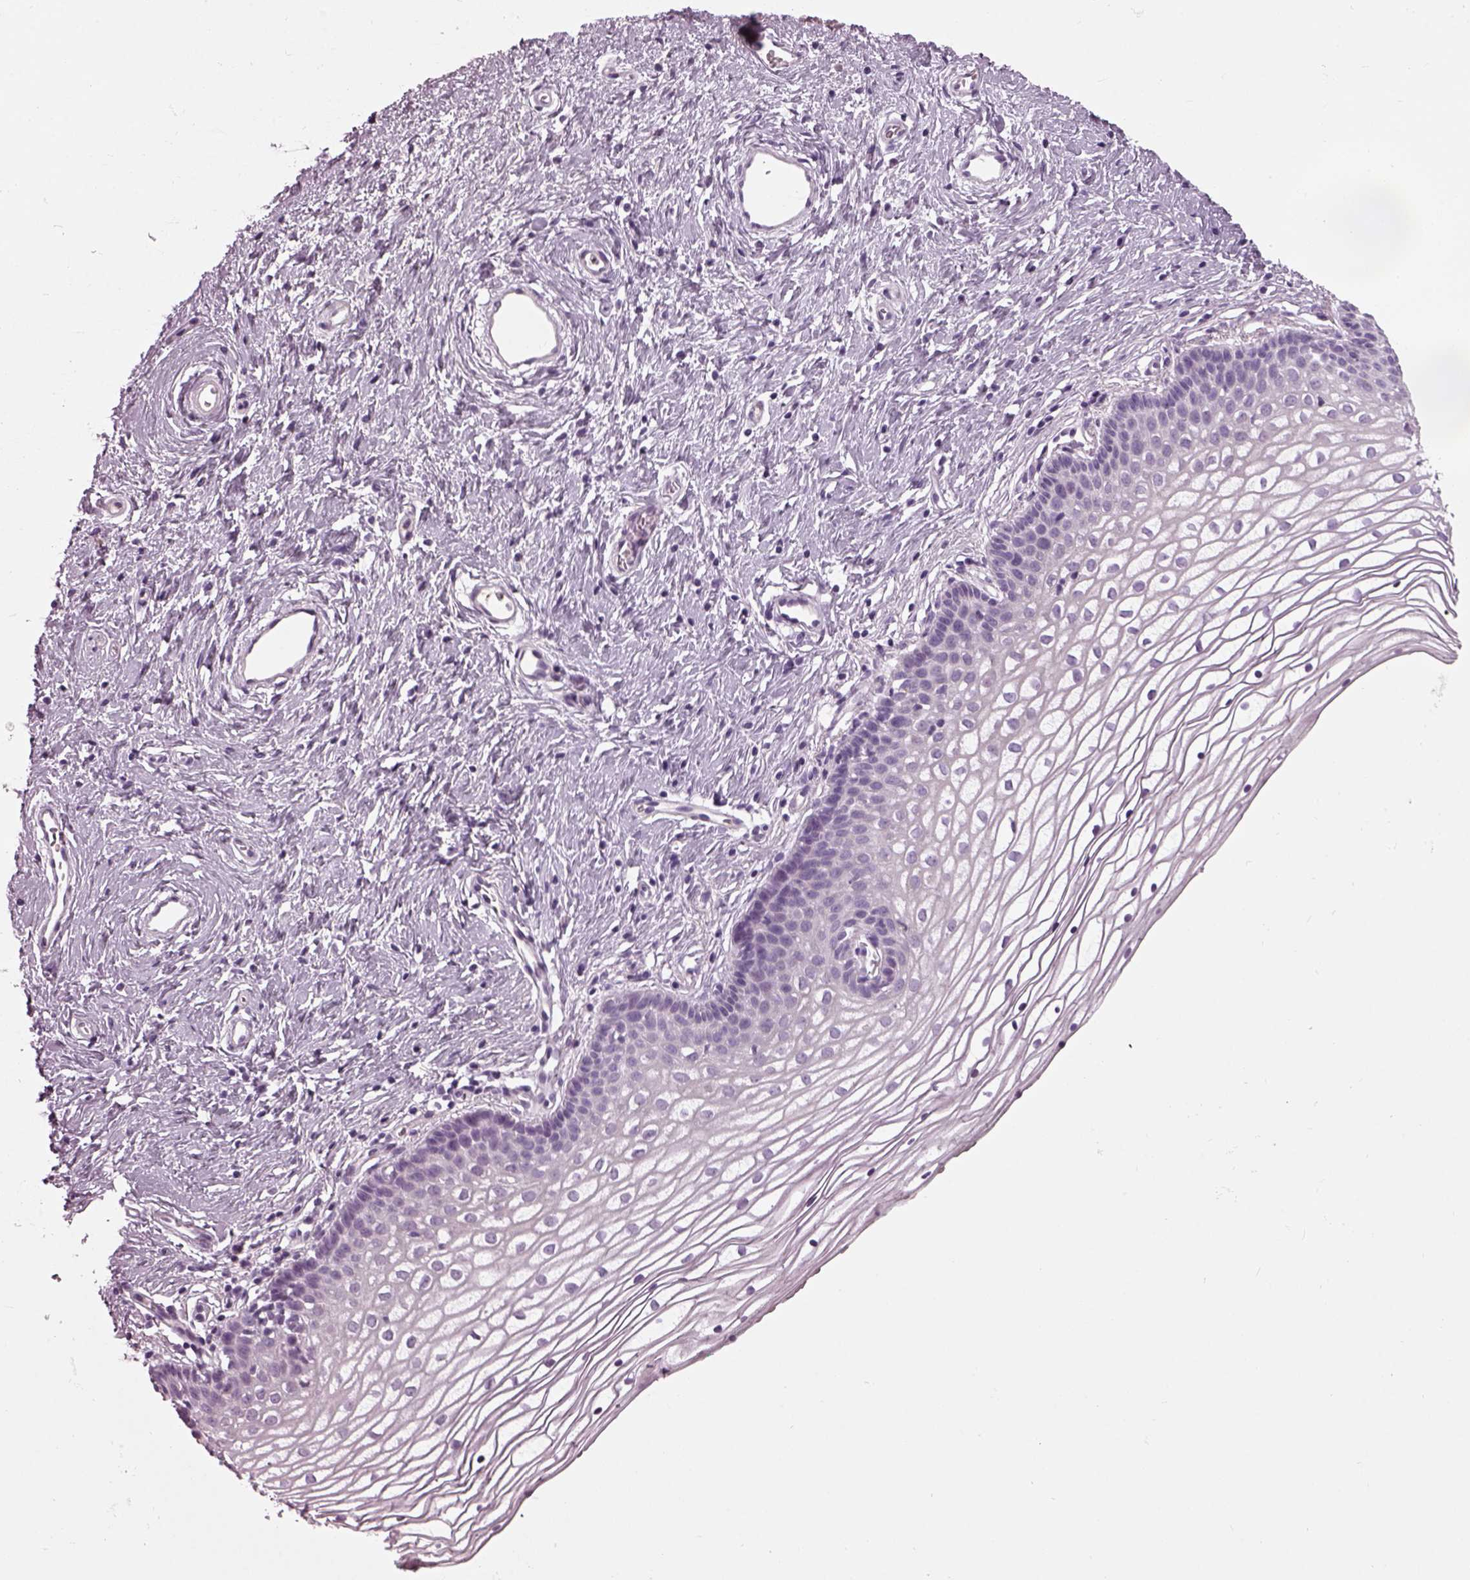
{"staining": {"intensity": "negative", "quantity": "none", "location": "none"}, "tissue": "vagina", "cell_type": "Squamous epithelial cells", "image_type": "normal", "snomed": [{"axis": "morphology", "description": "Normal tissue, NOS"}, {"axis": "topography", "description": "Vagina"}], "caption": "Immunohistochemical staining of normal vagina demonstrates no significant expression in squamous epithelial cells.", "gene": "DPYSL5", "patient": {"sex": "female", "age": 36}}